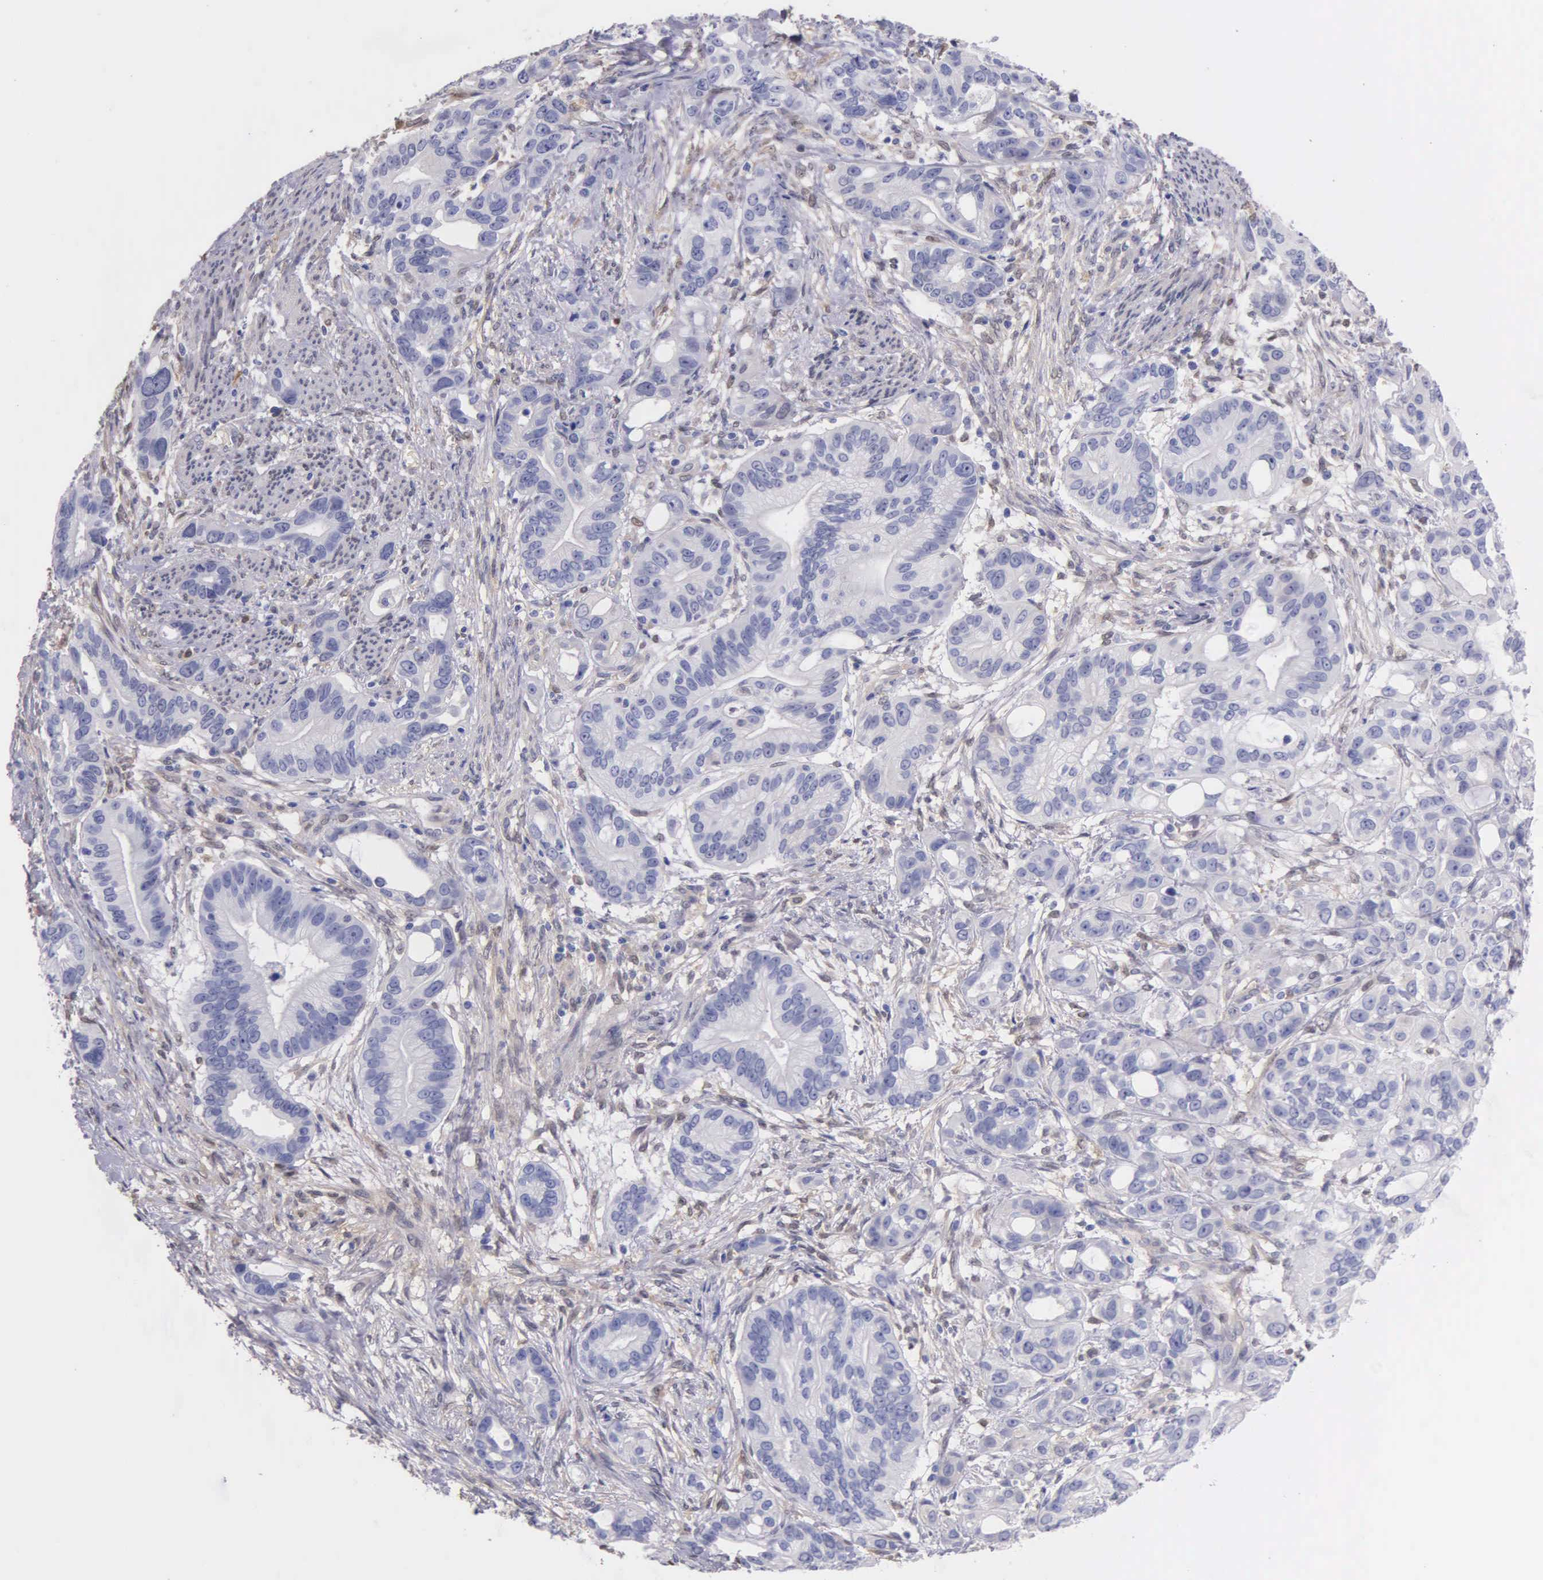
{"staining": {"intensity": "negative", "quantity": "none", "location": "none"}, "tissue": "stomach cancer", "cell_type": "Tumor cells", "image_type": "cancer", "snomed": [{"axis": "morphology", "description": "Adenocarcinoma, NOS"}, {"axis": "topography", "description": "Stomach, upper"}], "caption": "Photomicrograph shows no significant protein expression in tumor cells of stomach cancer (adenocarcinoma). The staining was performed using DAB to visualize the protein expression in brown, while the nuclei were stained in blue with hematoxylin (Magnification: 20x).", "gene": "GSTT2", "patient": {"sex": "male", "age": 47}}